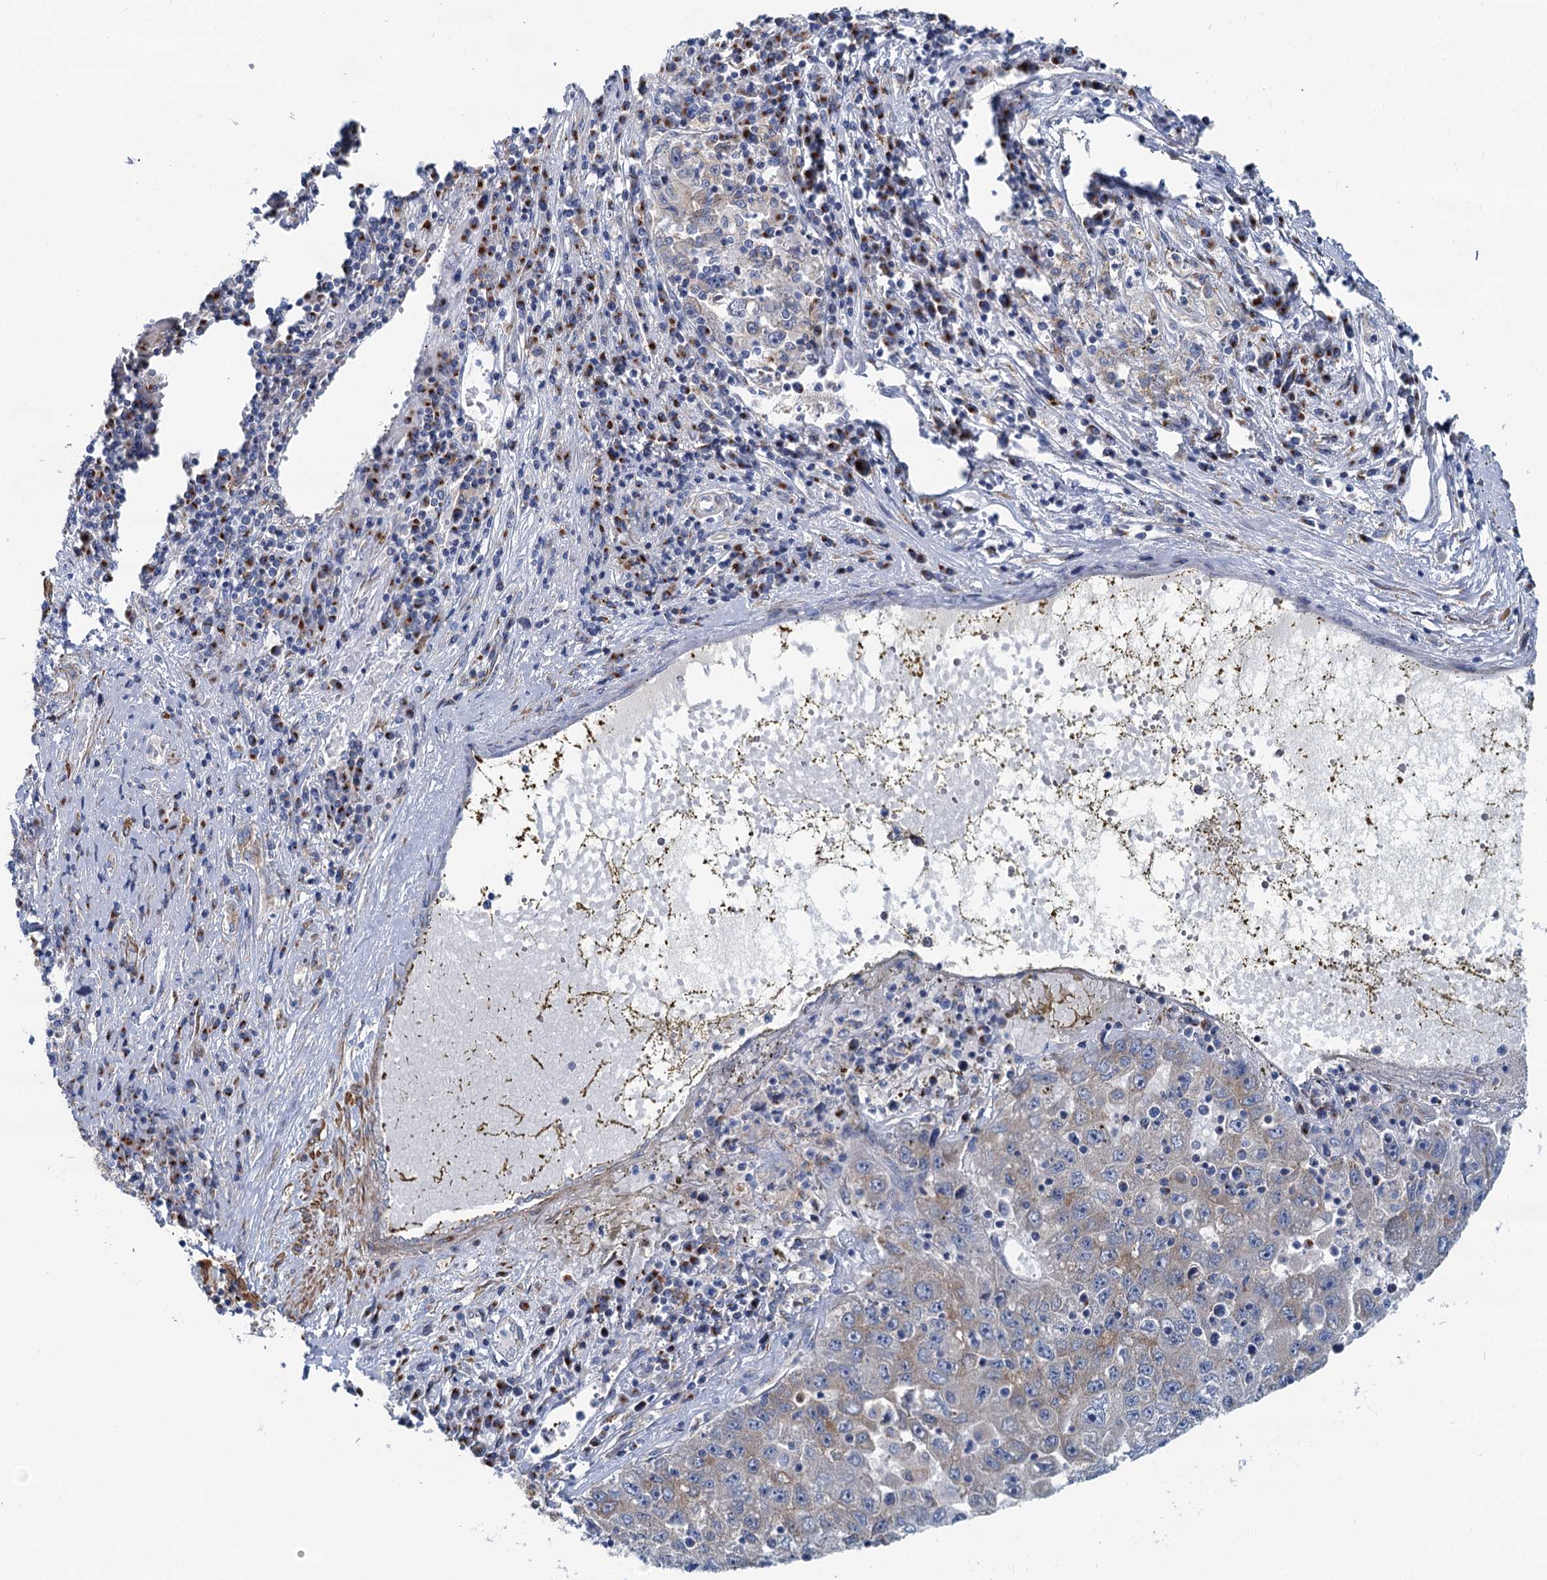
{"staining": {"intensity": "weak", "quantity": "<25%", "location": "cytoplasmic/membranous"}, "tissue": "liver cancer", "cell_type": "Tumor cells", "image_type": "cancer", "snomed": [{"axis": "morphology", "description": "Carcinoma, Hepatocellular, NOS"}, {"axis": "topography", "description": "Liver"}], "caption": "Liver cancer was stained to show a protein in brown. There is no significant positivity in tumor cells.", "gene": "BET1L", "patient": {"sex": "male", "age": 49}}